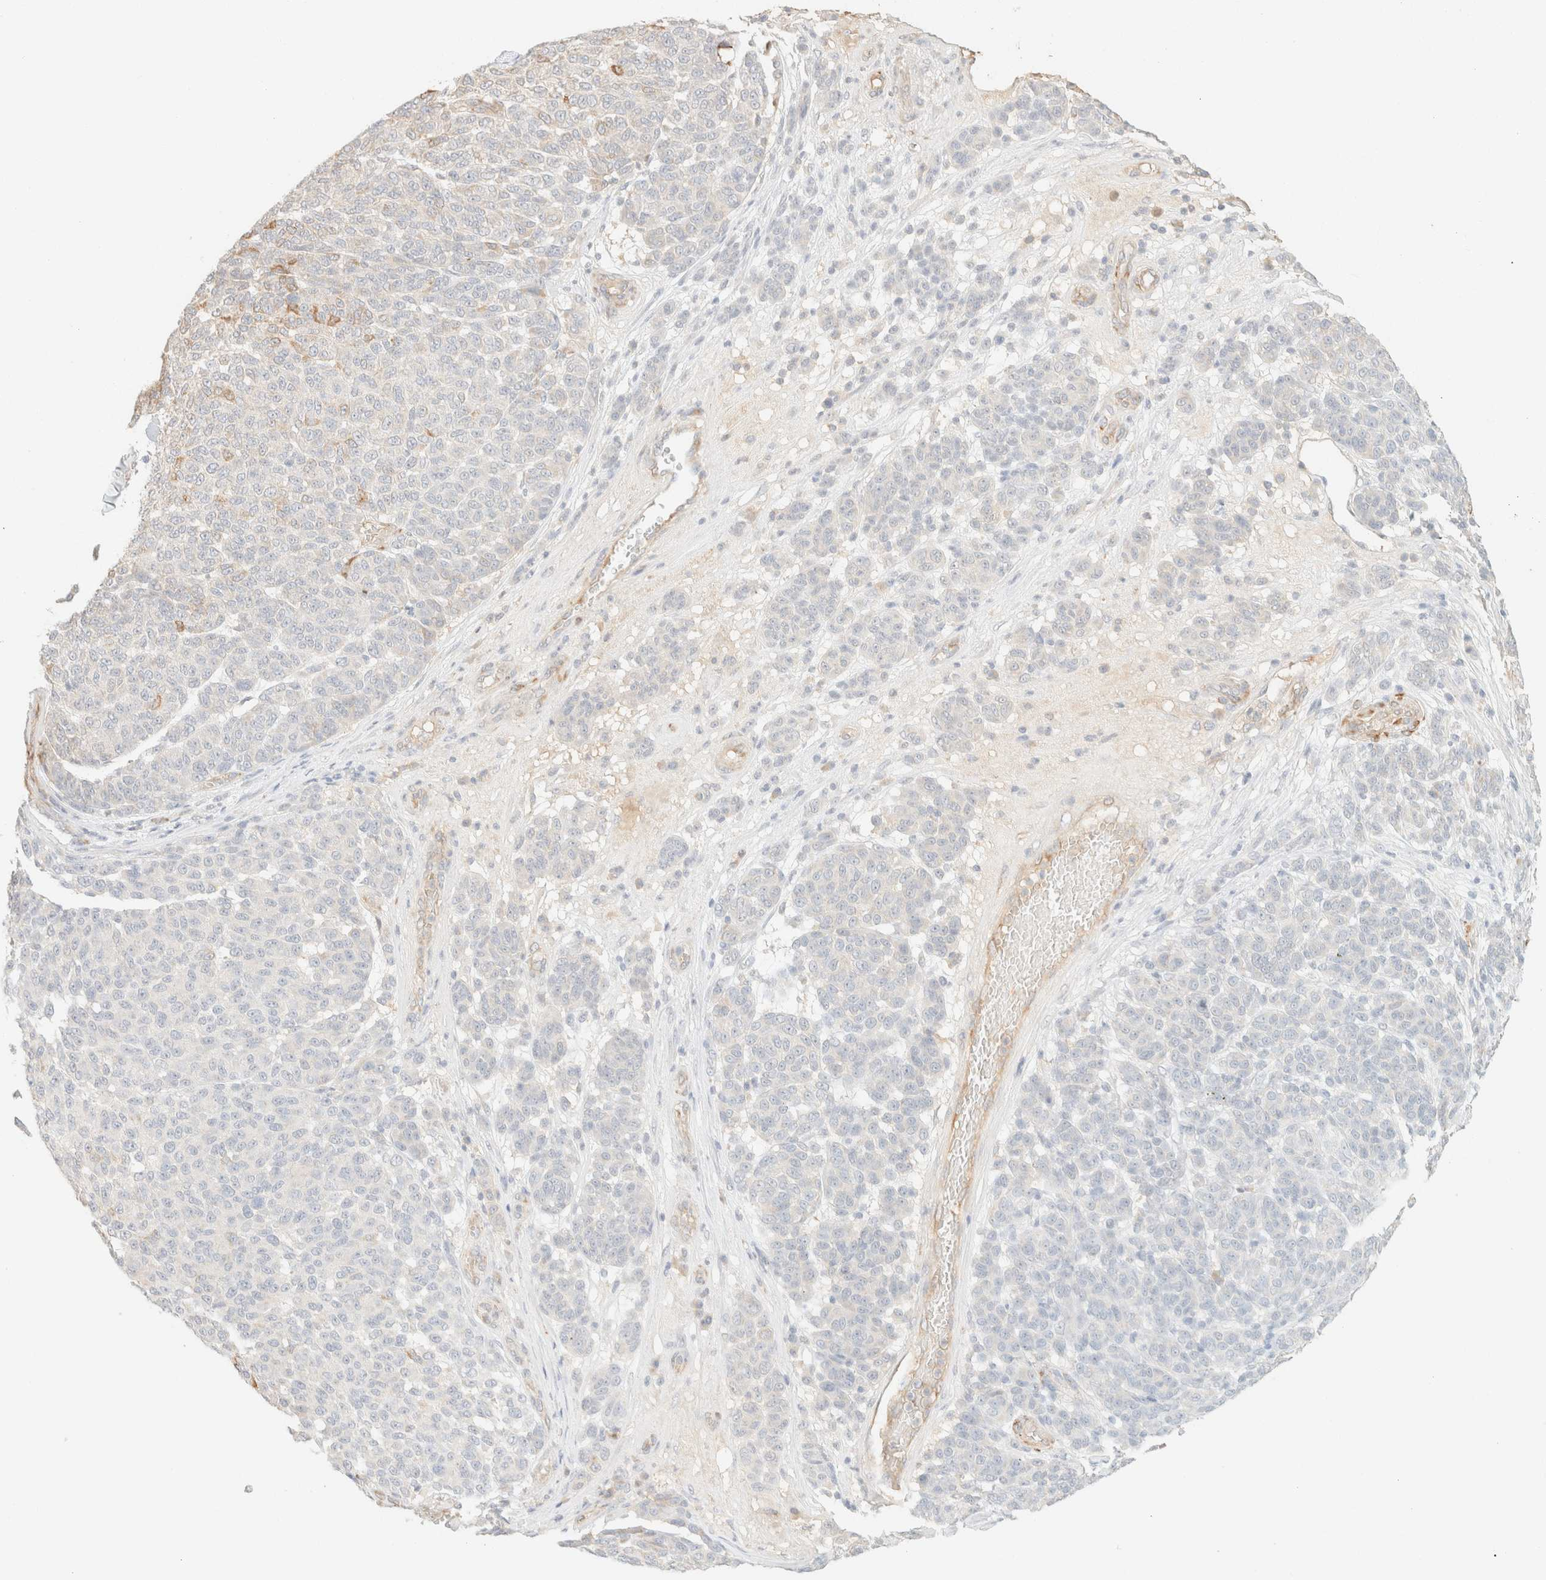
{"staining": {"intensity": "moderate", "quantity": "<25%", "location": "cytoplasmic/membranous"}, "tissue": "melanoma", "cell_type": "Tumor cells", "image_type": "cancer", "snomed": [{"axis": "morphology", "description": "Malignant melanoma, NOS"}, {"axis": "topography", "description": "Skin"}], "caption": "Protein expression analysis of human melanoma reveals moderate cytoplasmic/membranous expression in about <25% of tumor cells. (brown staining indicates protein expression, while blue staining denotes nuclei).", "gene": "SPARCL1", "patient": {"sex": "male", "age": 59}}